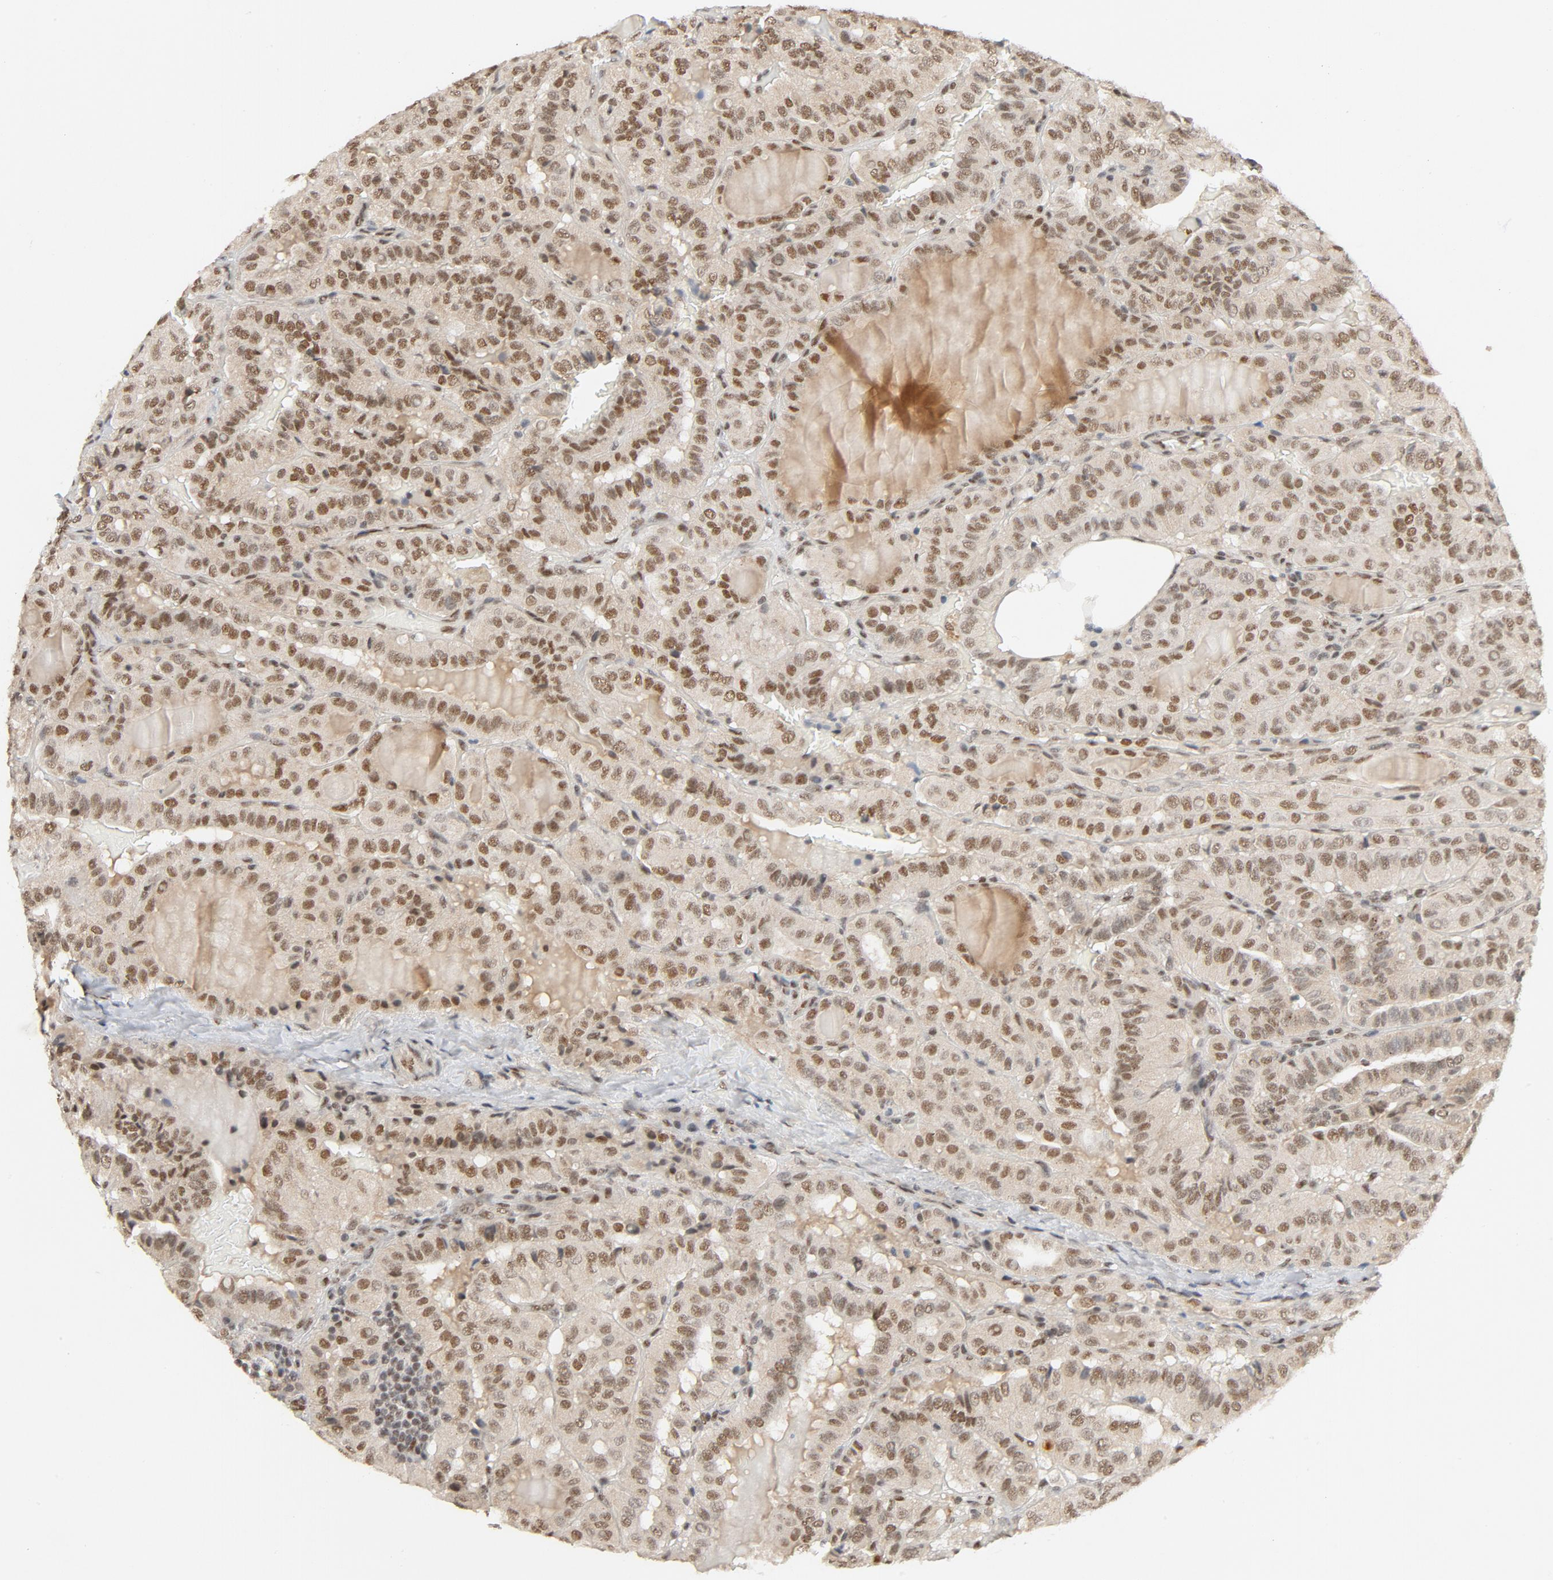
{"staining": {"intensity": "moderate", "quantity": ">75%", "location": "nuclear"}, "tissue": "thyroid cancer", "cell_type": "Tumor cells", "image_type": "cancer", "snomed": [{"axis": "morphology", "description": "Papillary adenocarcinoma, NOS"}, {"axis": "topography", "description": "Thyroid gland"}], "caption": "IHC photomicrograph of papillary adenocarcinoma (thyroid) stained for a protein (brown), which demonstrates medium levels of moderate nuclear expression in approximately >75% of tumor cells.", "gene": "SMARCD1", "patient": {"sex": "male", "age": 77}}